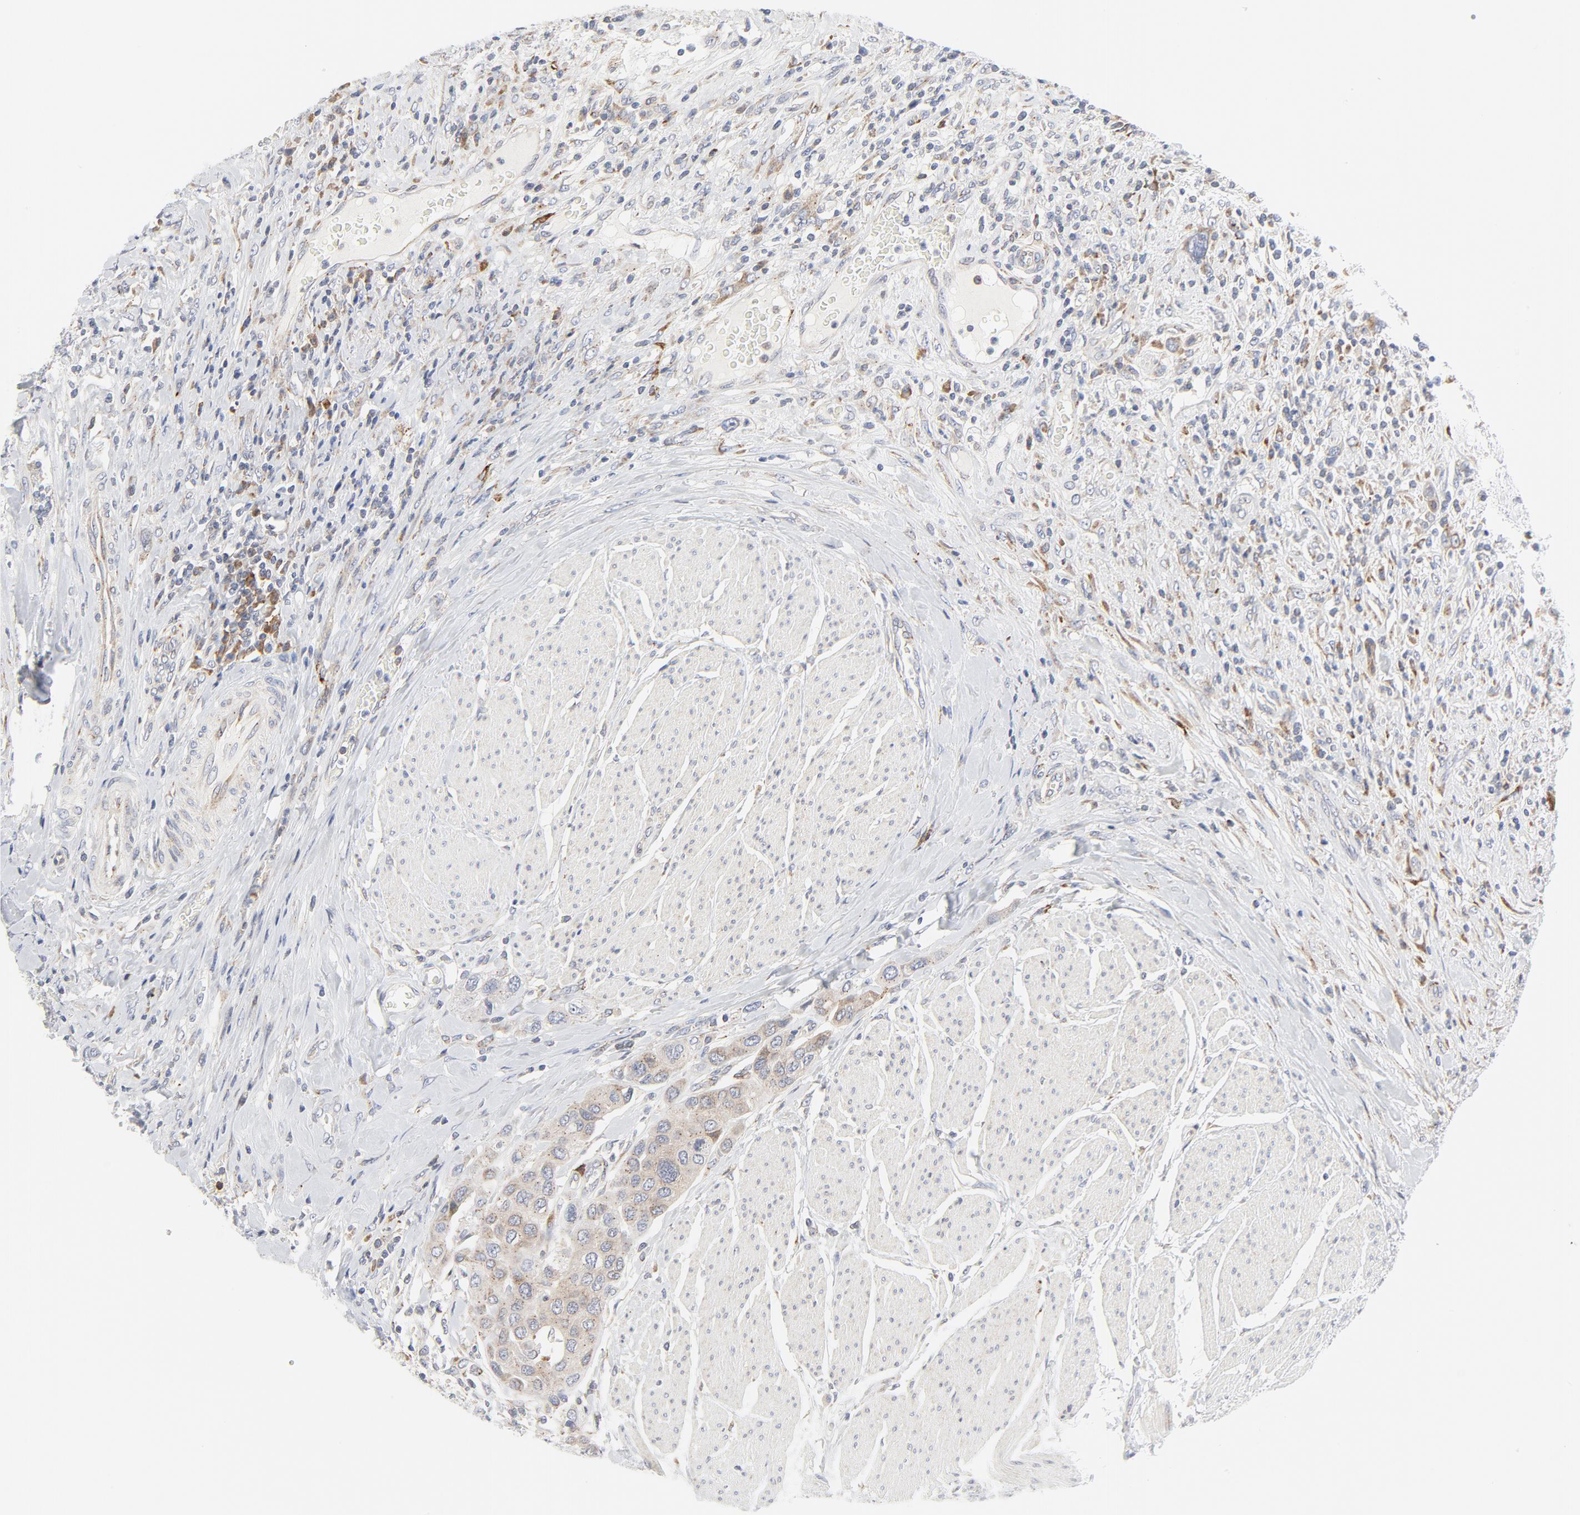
{"staining": {"intensity": "weak", "quantity": "25%-75%", "location": "cytoplasmic/membranous"}, "tissue": "urothelial cancer", "cell_type": "Tumor cells", "image_type": "cancer", "snomed": [{"axis": "morphology", "description": "Urothelial carcinoma, High grade"}, {"axis": "topography", "description": "Urinary bladder"}], "caption": "A micrograph showing weak cytoplasmic/membranous staining in about 25%-75% of tumor cells in urothelial cancer, as visualized by brown immunohistochemical staining.", "gene": "LRP6", "patient": {"sex": "male", "age": 50}}